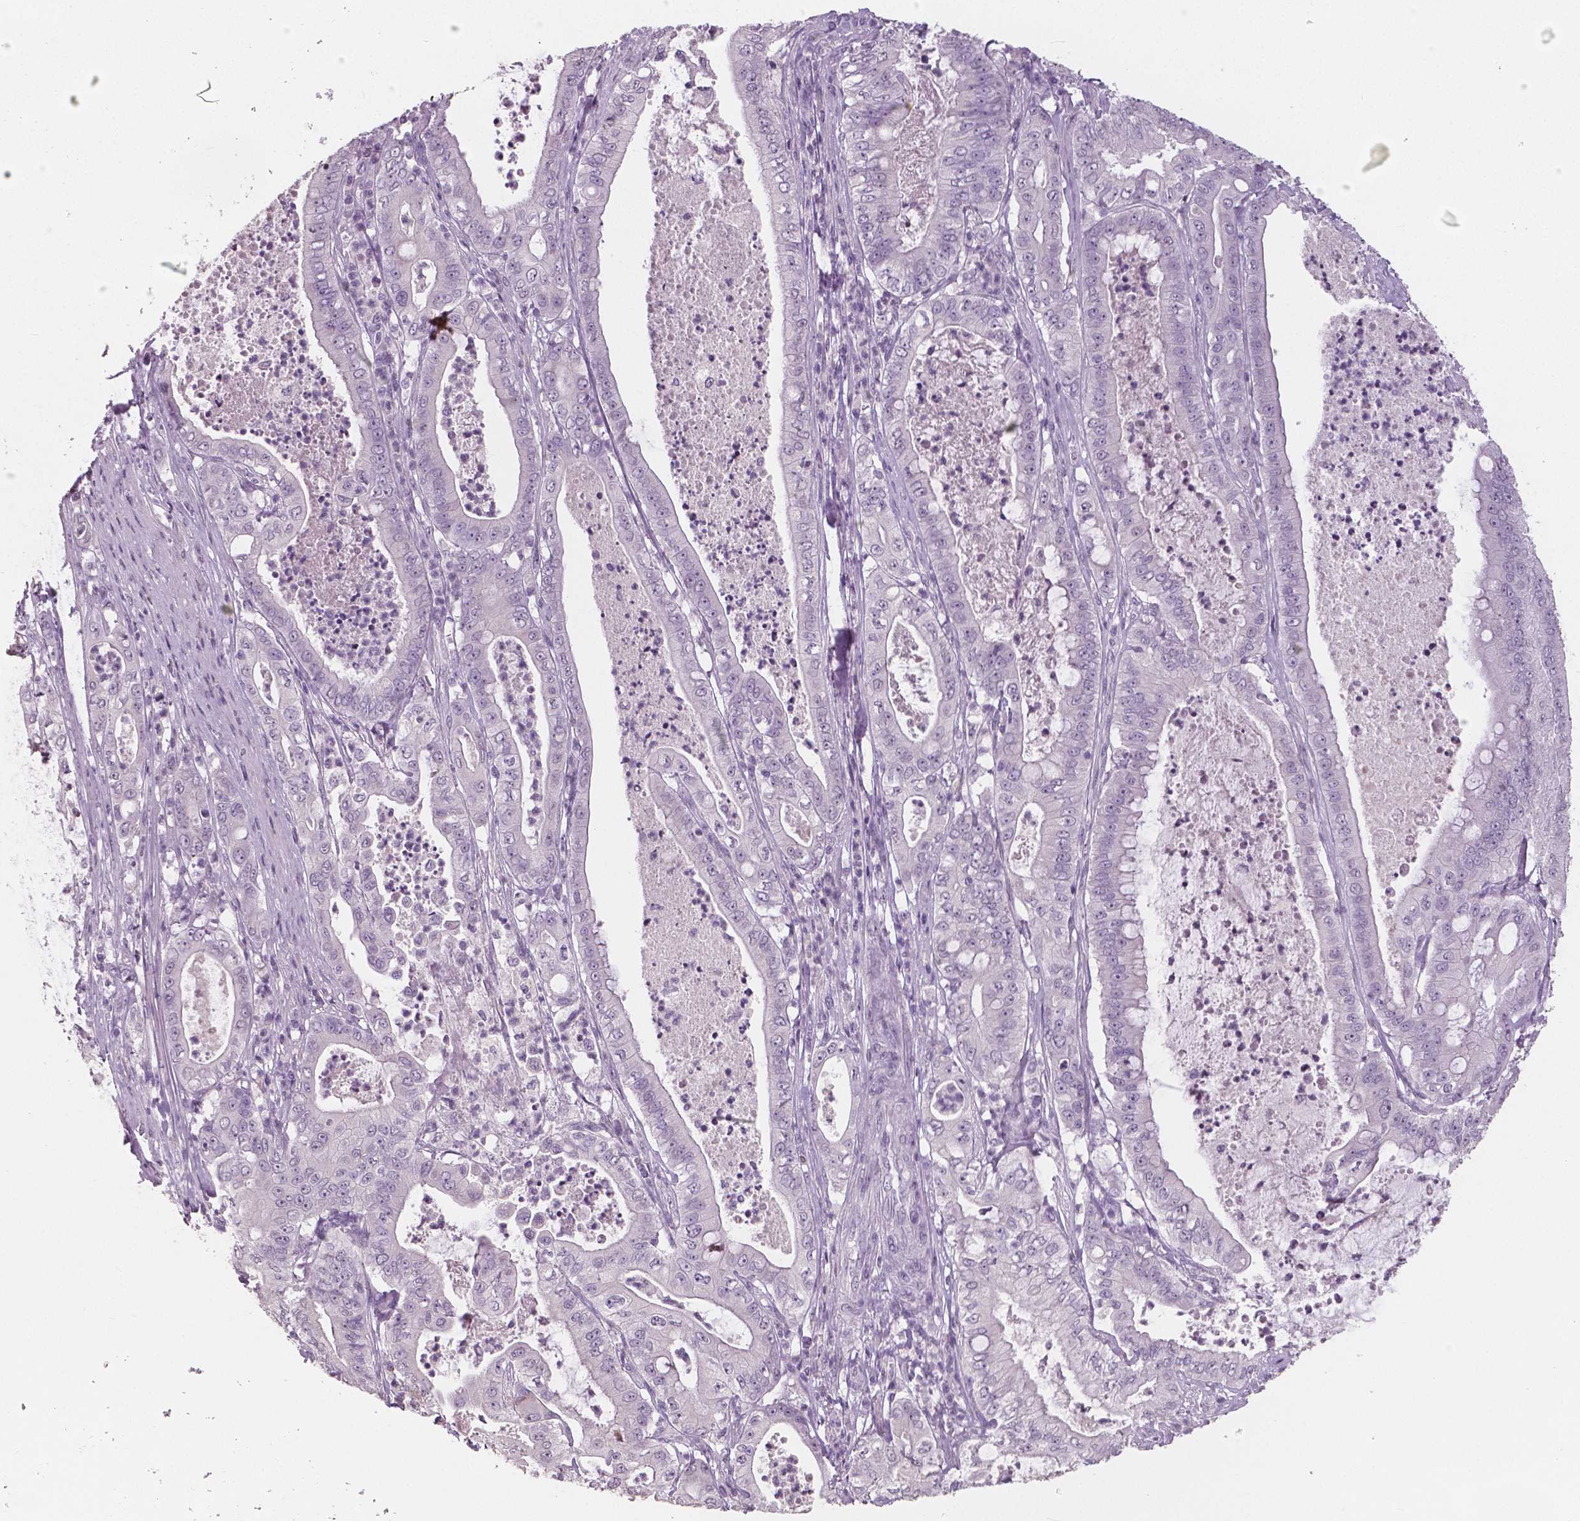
{"staining": {"intensity": "negative", "quantity": "none", "location": "none"}, "tissue": "pancreatic cancer", "cell_type": "Tumor cells", "image_type": "cancer", "snomed": [{"axis": "morphology", "description": "Adenocarcinoma, NOS"}, {"axis": "topography", "description": "Pancreas"}], "caption": "DAB immunohistochemical staining of human adenocarcinoma (pancreatic) displays no significant expression in tumor cells.", "gene": "NECAB1", "patient": {"sex": "male", "age": 71}}